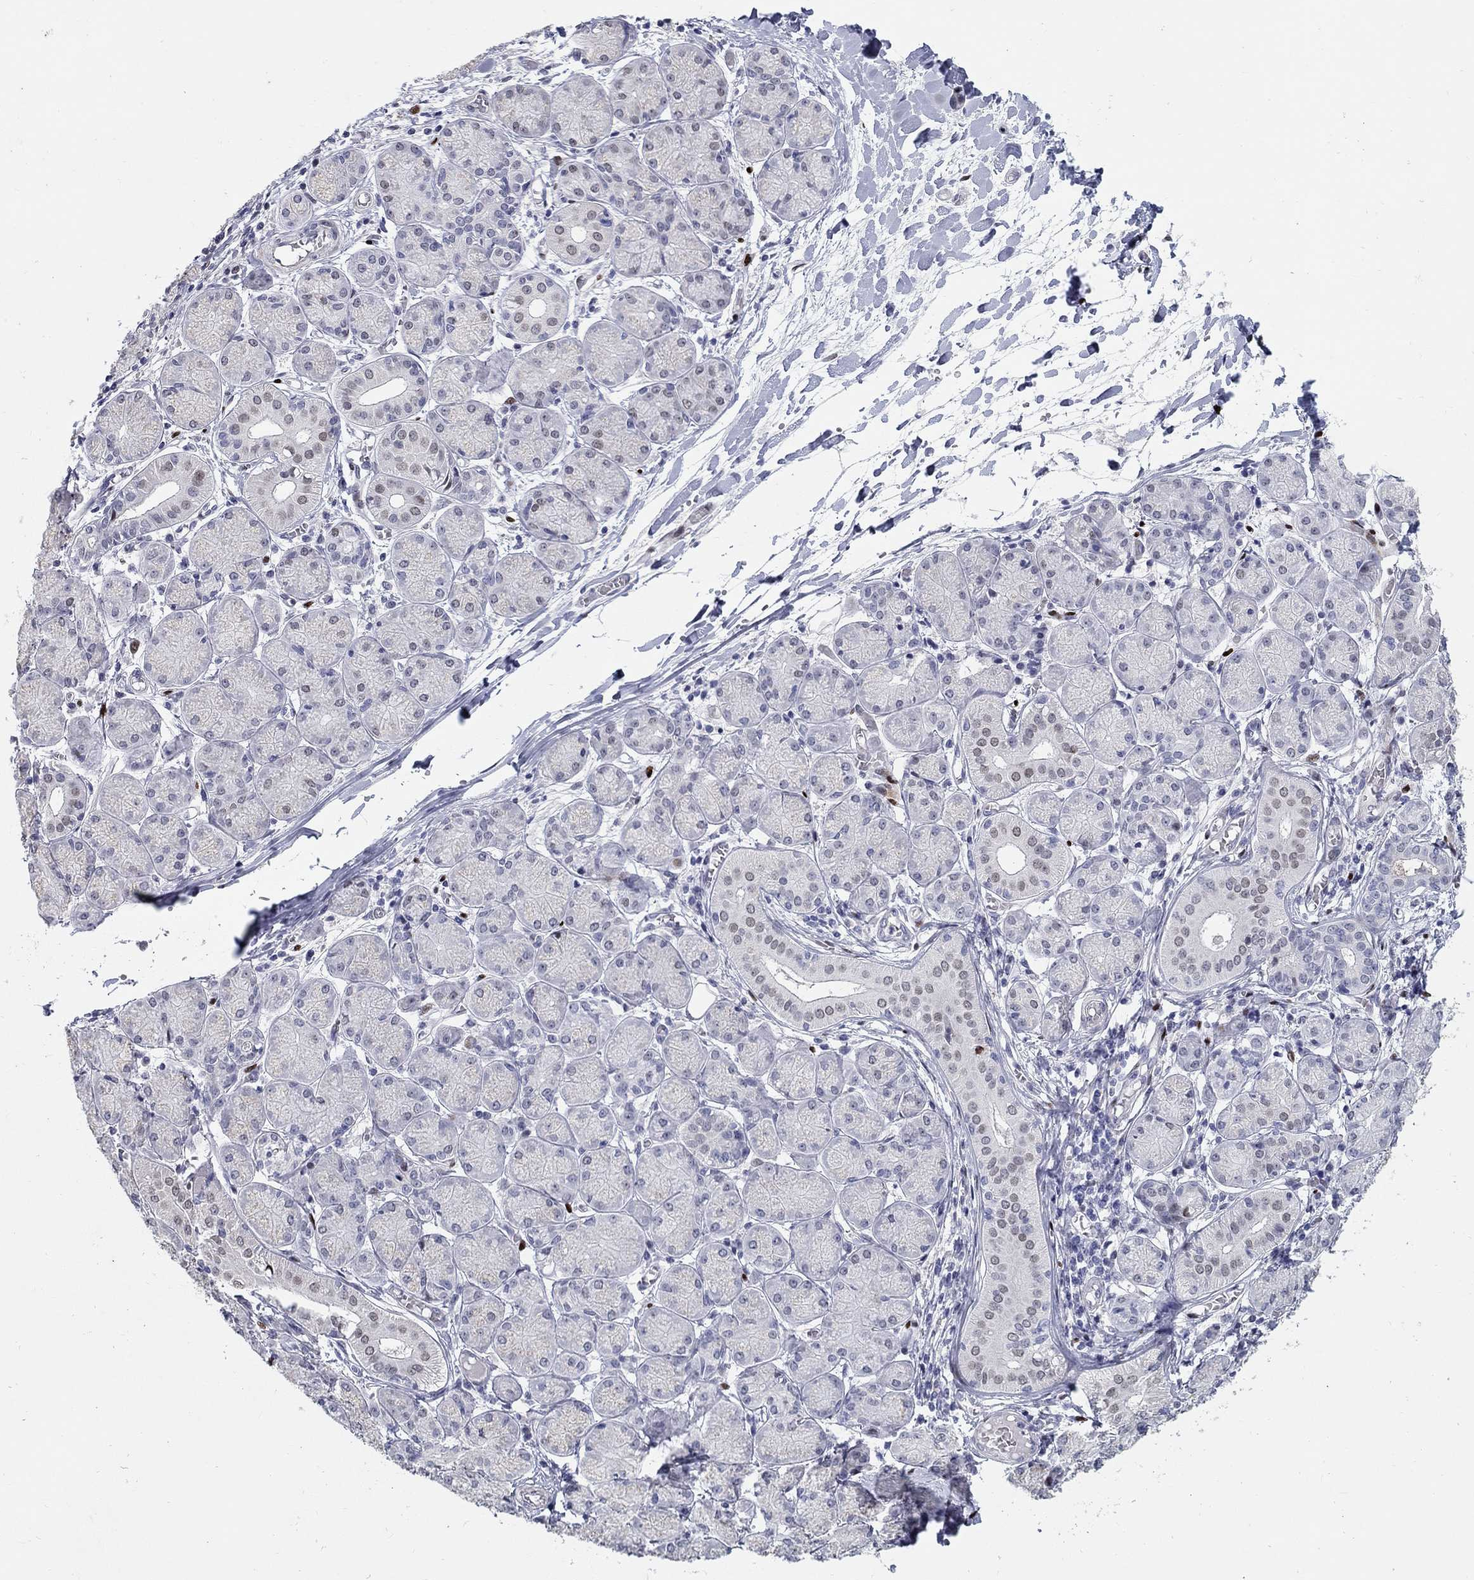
{"staining": {"intensity": "strong", "quantity": "<25%", "location": "nuclear"}, "tissue": "salivary gland", "cell_type": "Glandular cells", "image_type": "normal", "snomed": [{"axis": "morphology", "description": "Normal tissue, NOS"}, {"axis": "topography", "description": "Salivary gland"}, {"axis": "topography", "description": "Peripheral nerve tissue"}], "caption": "Immunohistochemical staining of normal human salivary gland reveals <25% levels of strong nuclear protein staining in about <25% of glandular cells.", "gene": "RAPGEF5", "patient": {"sex": "female", "age": 24}}